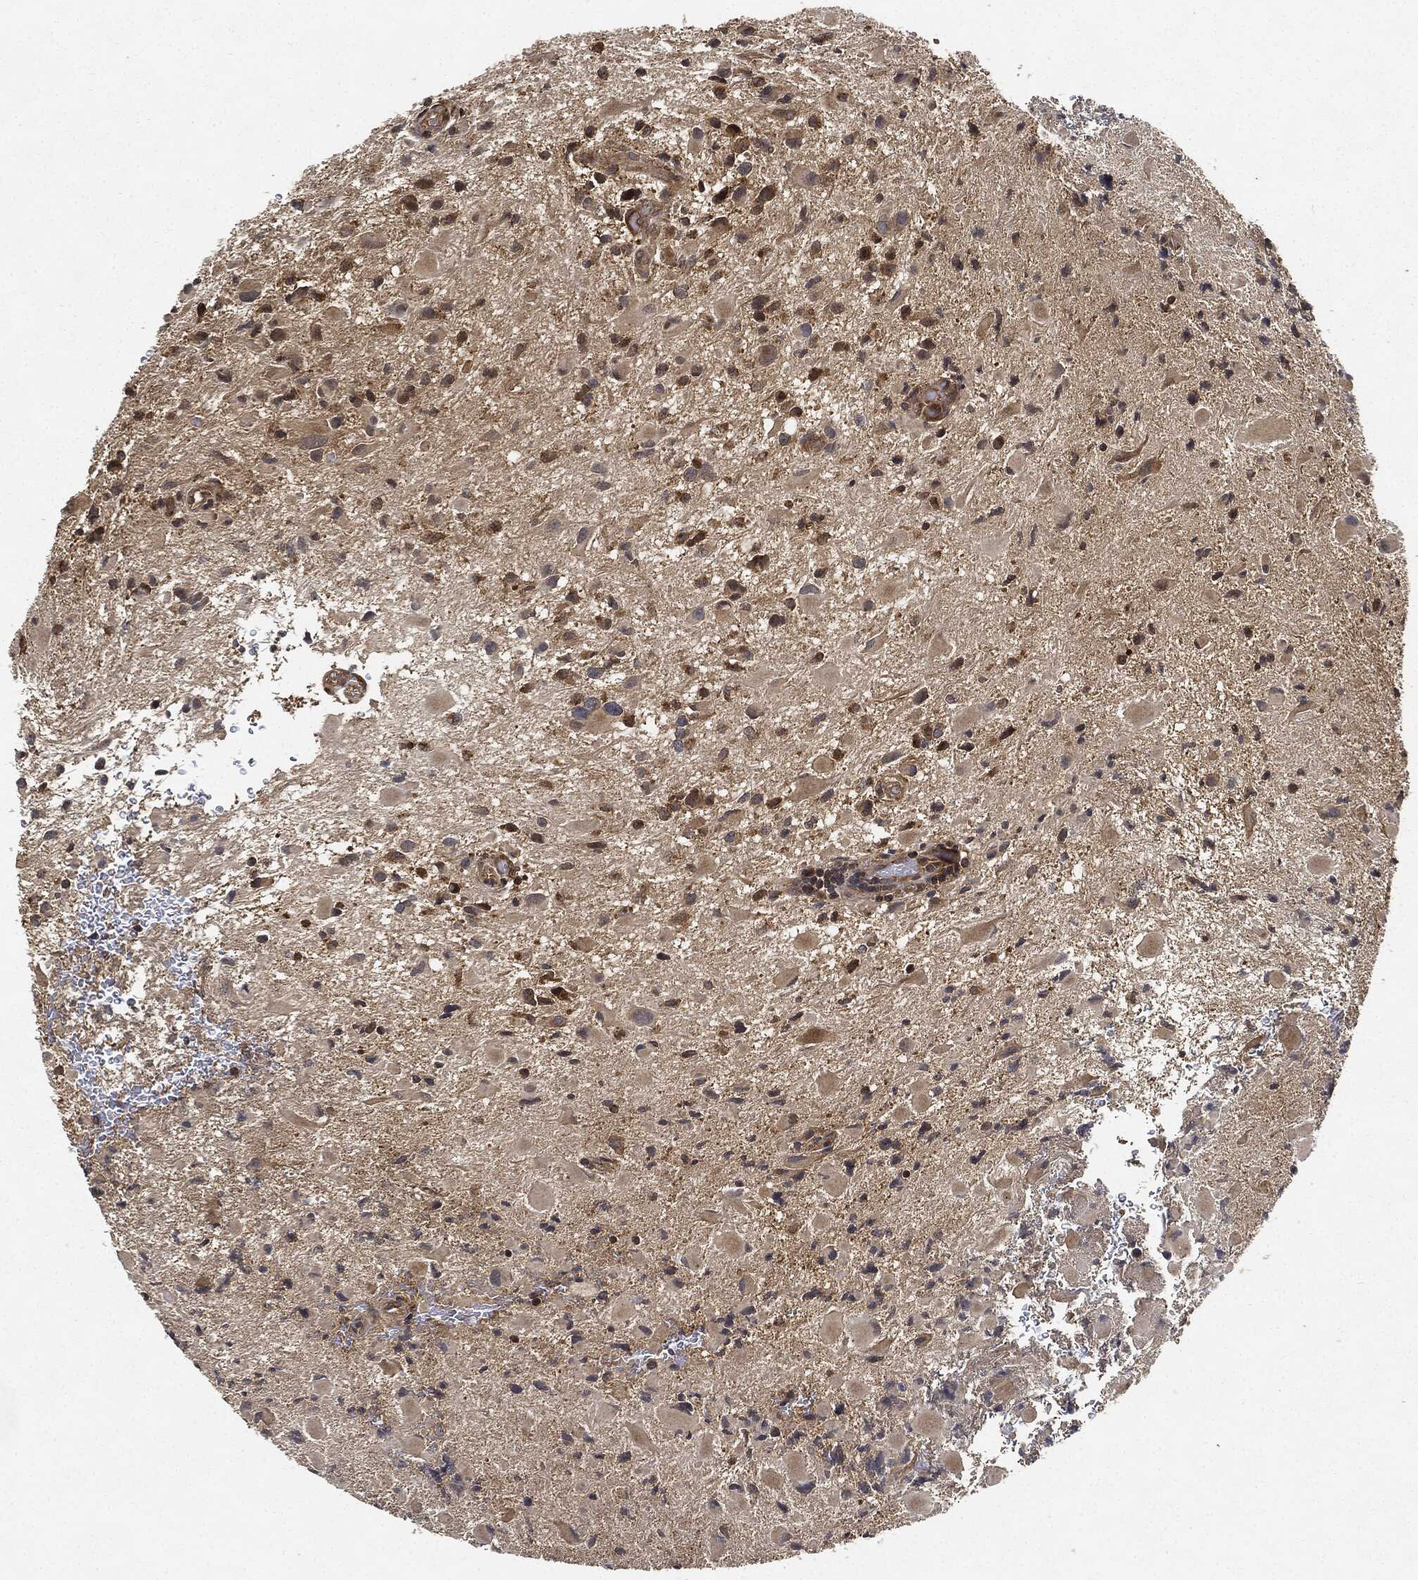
{"staining": {"intensity": "weak", "quantity": ">75%", "location": "cytoplasmic/membranous"}, "tissue": "glioma", "cell_type": "Tumor cells", "image_type": "cancer", "snomed": [{"axis": "morphology", "description": "Glioma, malignant, Low grade"}, {"axis": "topography", "description": "Brain"}], "caption": "An IHC micrograph of tumor tissue is shown. Protein staining in brown shows weak cytoplasmic/membranous positivity in malignant low-grade glioma within tumor cells.", "gene": "MLST8", "patient": {"sex": "female", "age": 32}}